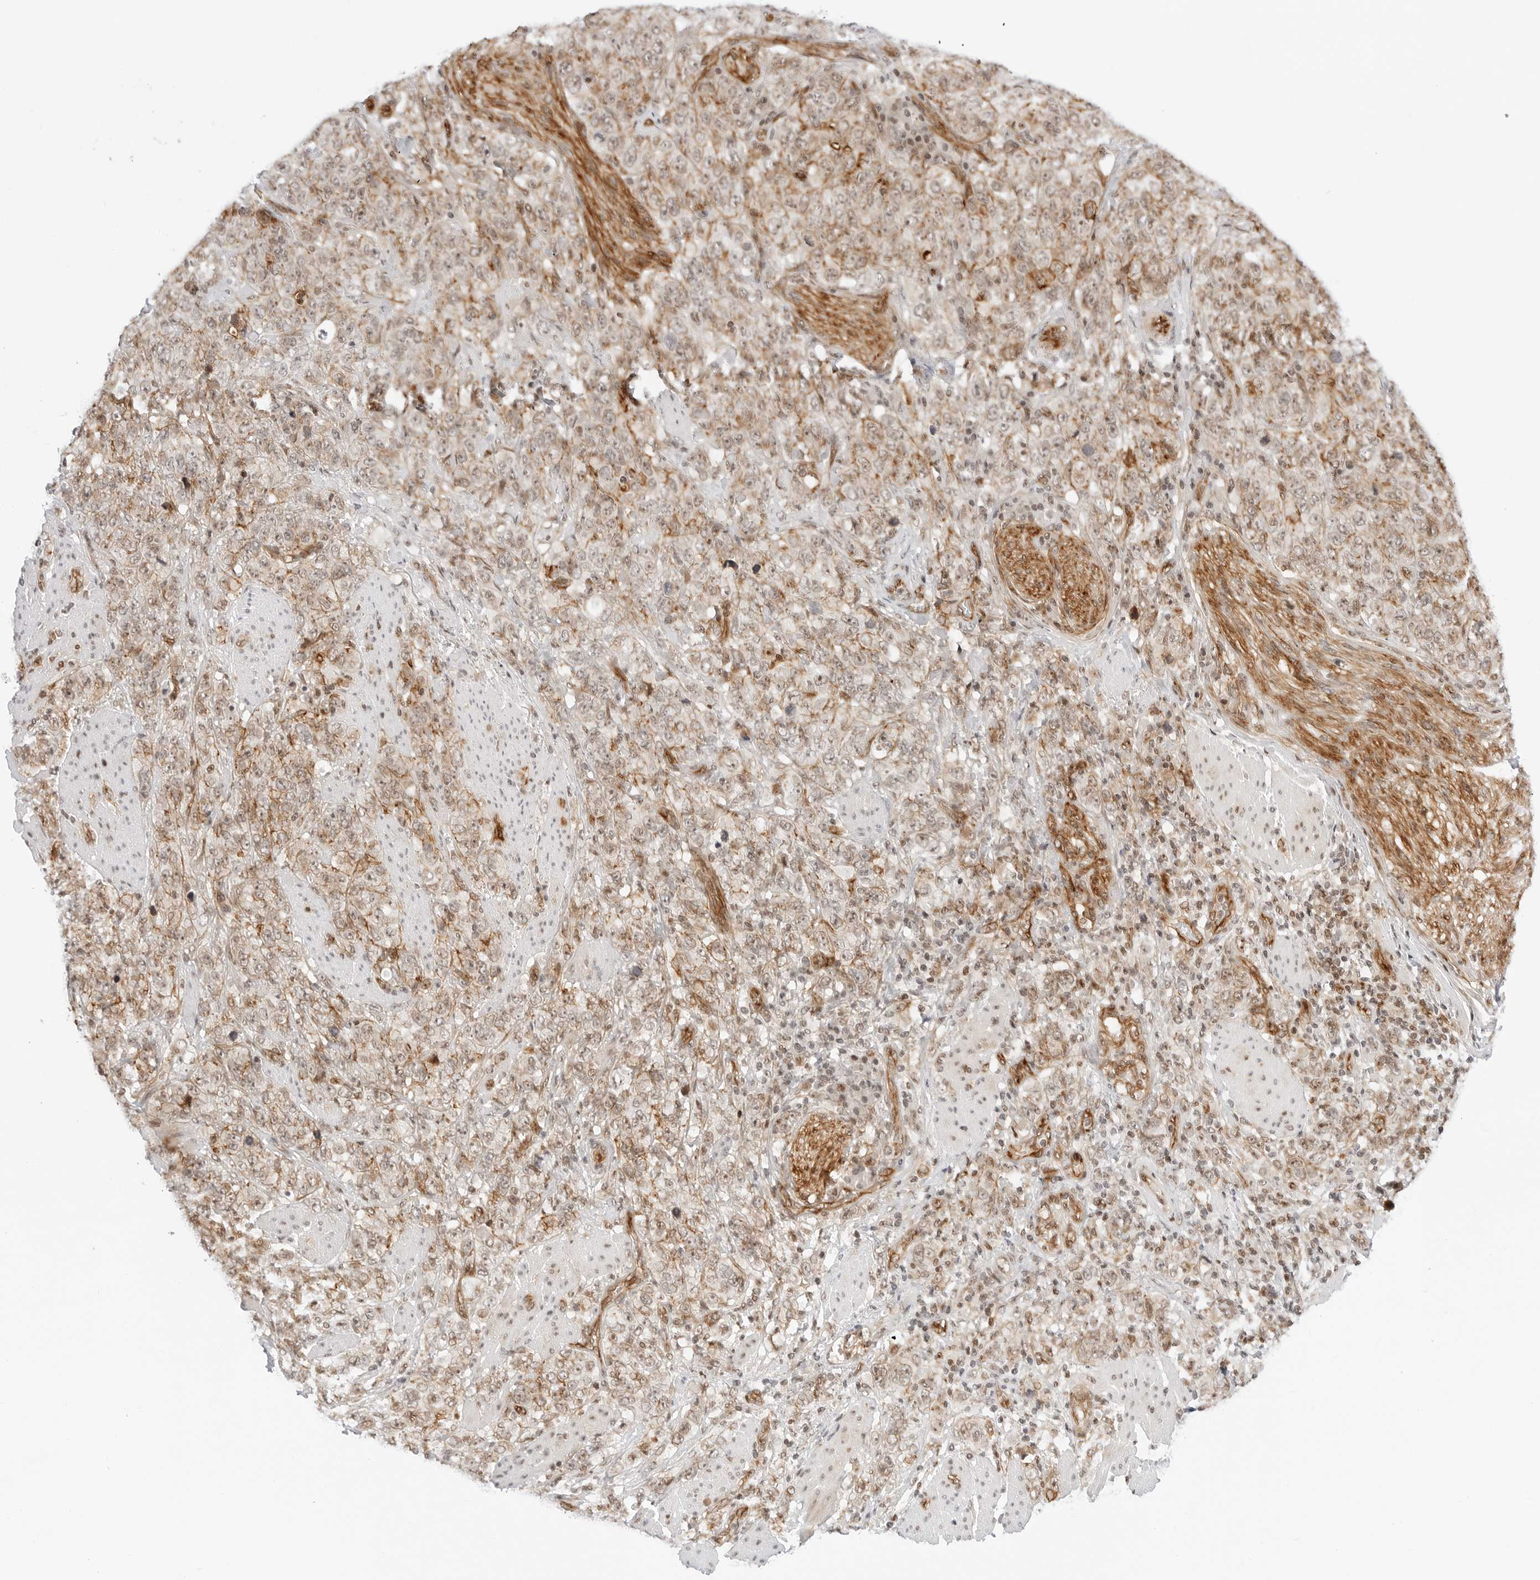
{"staining": {"intensity": "weak", "quantity": "25%-75%", "location": "nuclear"}, "tissue": "stomach cancer", "cell_type": "Tumor cells", "image_type": "cancer", "snomed": [{"axis": "morphology", "description": "Adenocarcinoma, NOS"}, {"axis": "topography", "description": "Stomach"}], "caption": "Immunohistochemical staining of human stomach cancer demonstrates low levels of weak nuclear positivity in approximately 25%-75% of tumor cells.", "gene": "ZNF613", "patient": {"sex": "male", "age": 48}}